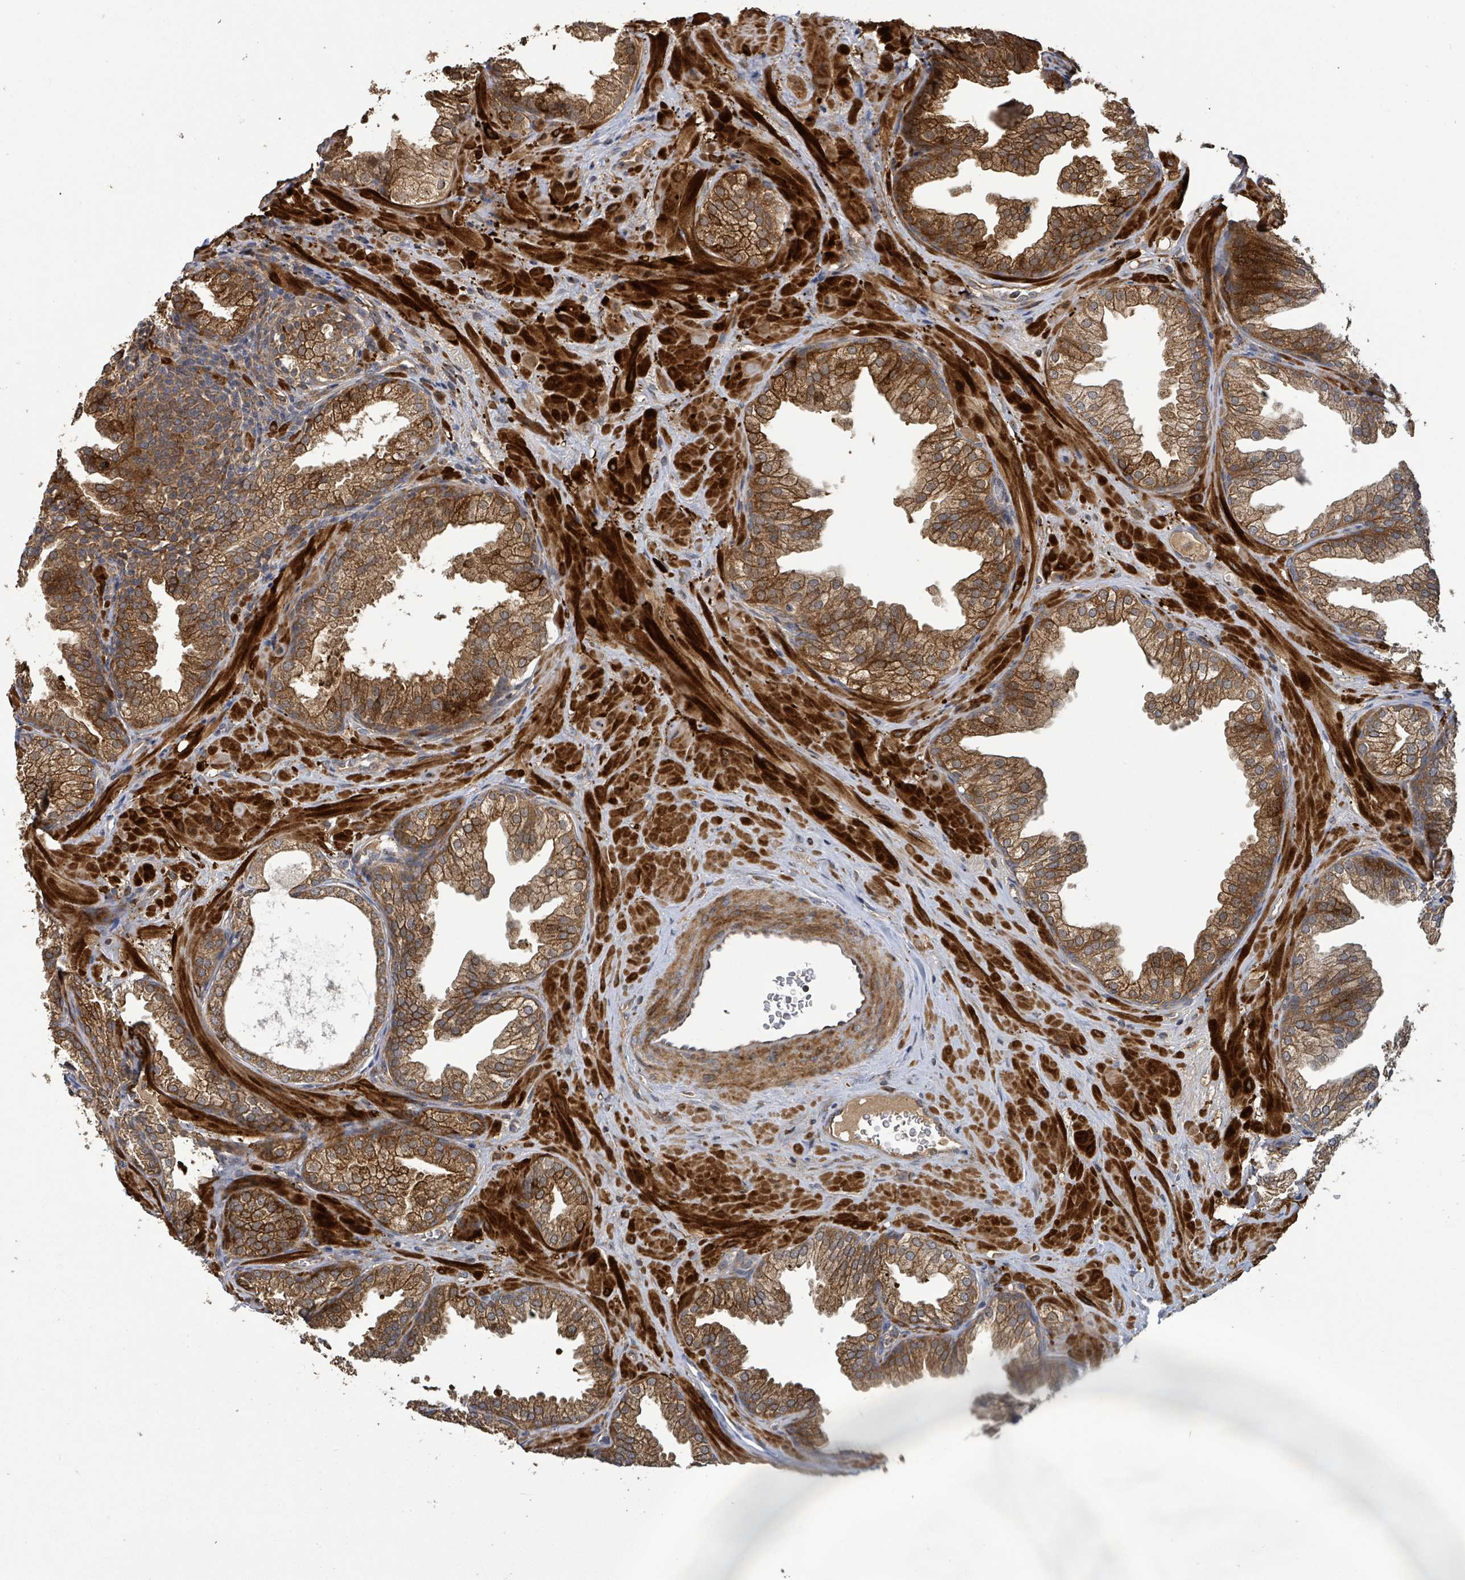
{"staining": {"intensity": "moderate", "quantity": ">75%", "location": "cytoplasmic/membranous"}, "tissue": "prostate", "cell_type": "Glandular cells", "image_type": "normal", "snomed": [{"axis": "morphology", "description": "Normal tissue, NOS"}, {"axis": "topography", "description": "Prostate"}], "caption": "Moderate cytoplasmic/membranous staining for a protein is present in about >75% of glandular cells of normal prostate using immunohistochemistry.", "gene": "STARD4", "patient": {"sex": "male", "age": 37}}